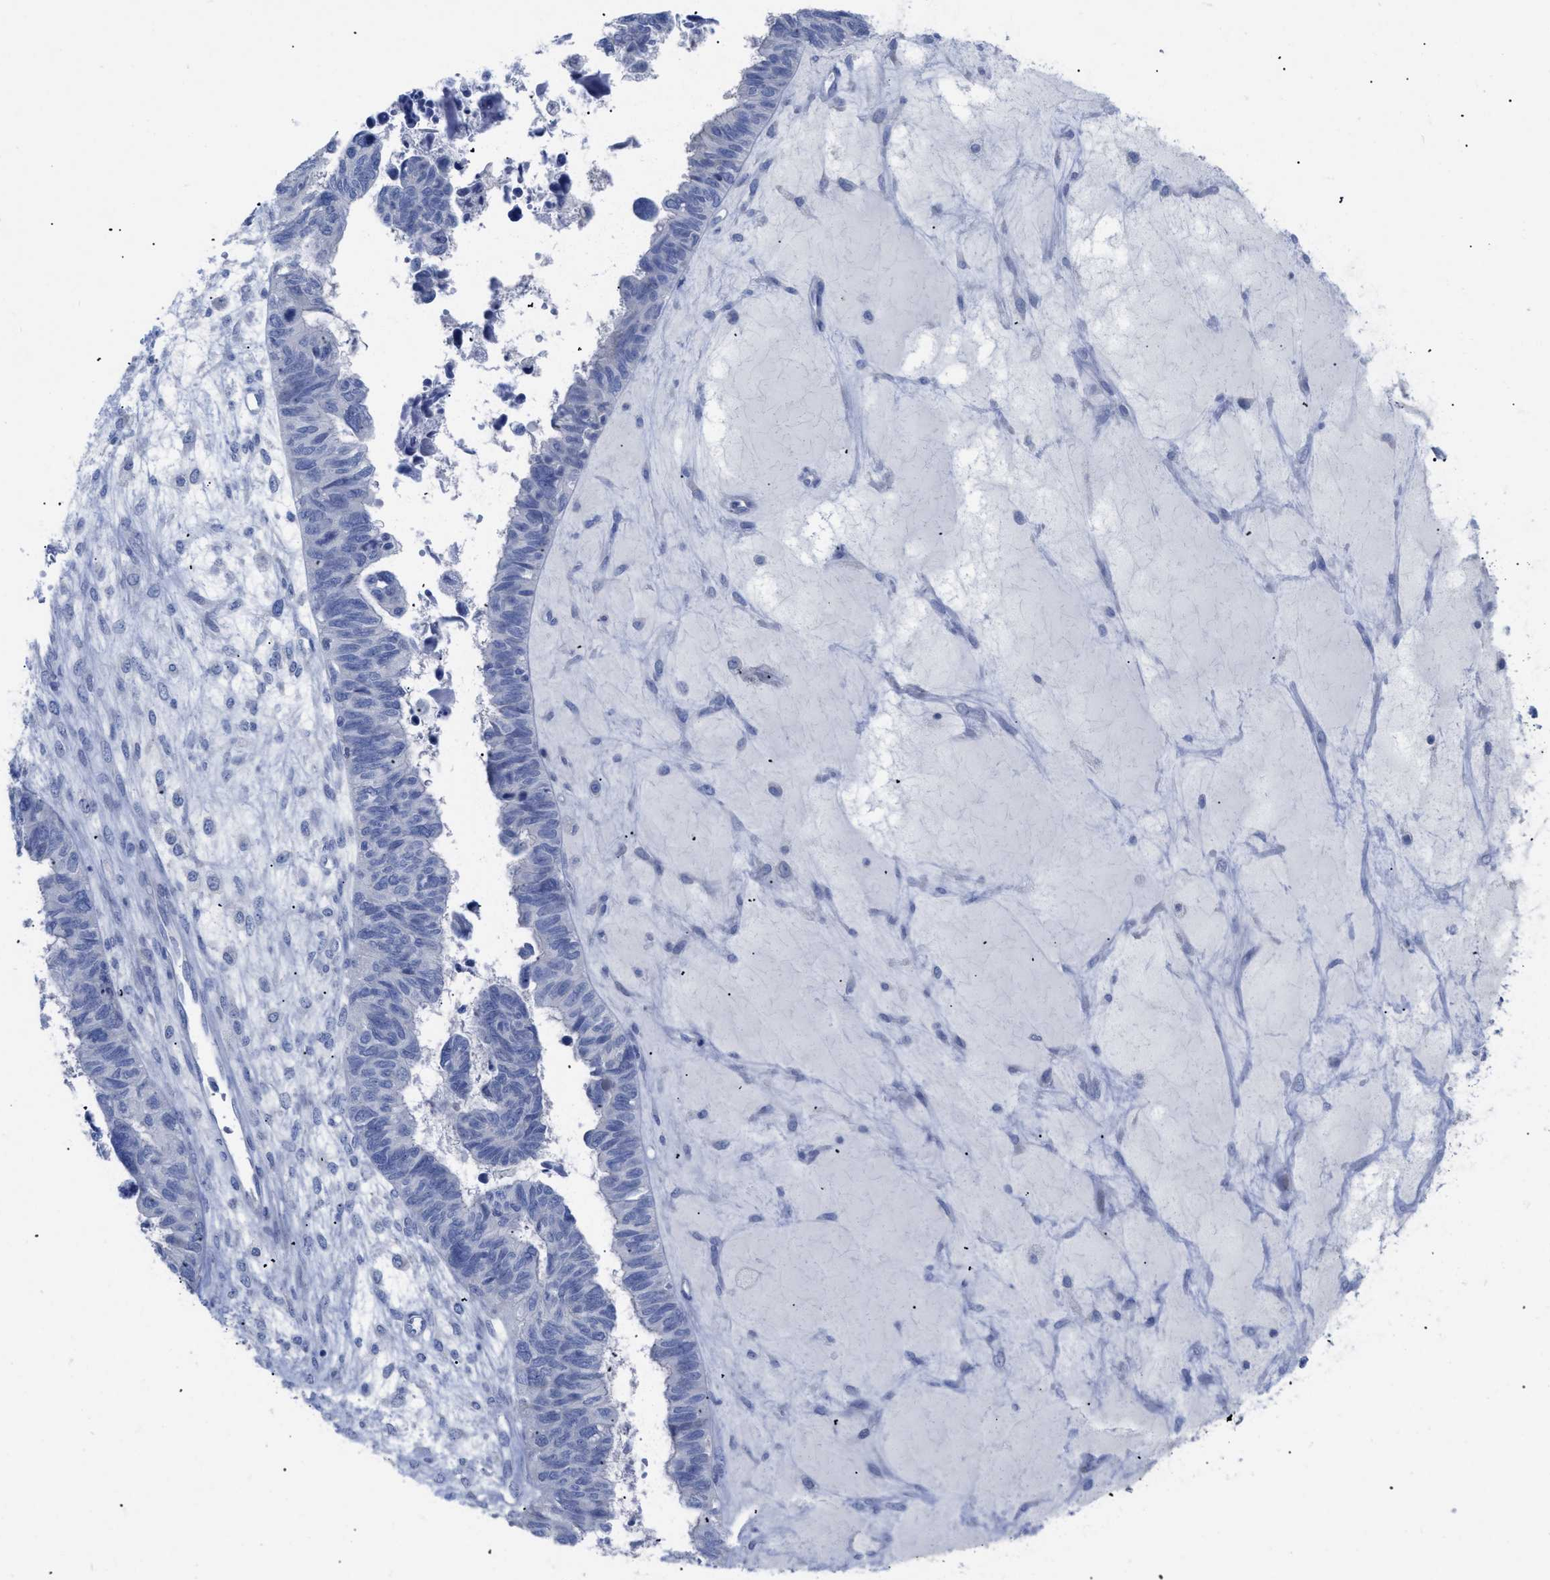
{"staining": {"intensity": "negative", "quantity": "none", "location": "none"}, "tissue": "ovarian cancer", "cell_type": "Tumor cells", "image_type": "cancer", "snomed": [{"axis": "morphology", "description": "Cystadenocarcinoma, serous, NOS"}, {"axis": "topography", "description": "Ovary"}], "caption": "DAB immunohistochemical staining of serous cystadenocarcinoma (ovarian) shows no significant staining in tumor cells.", "gene": "CAV3", "patient": {"sex": "female", "age": 79}}